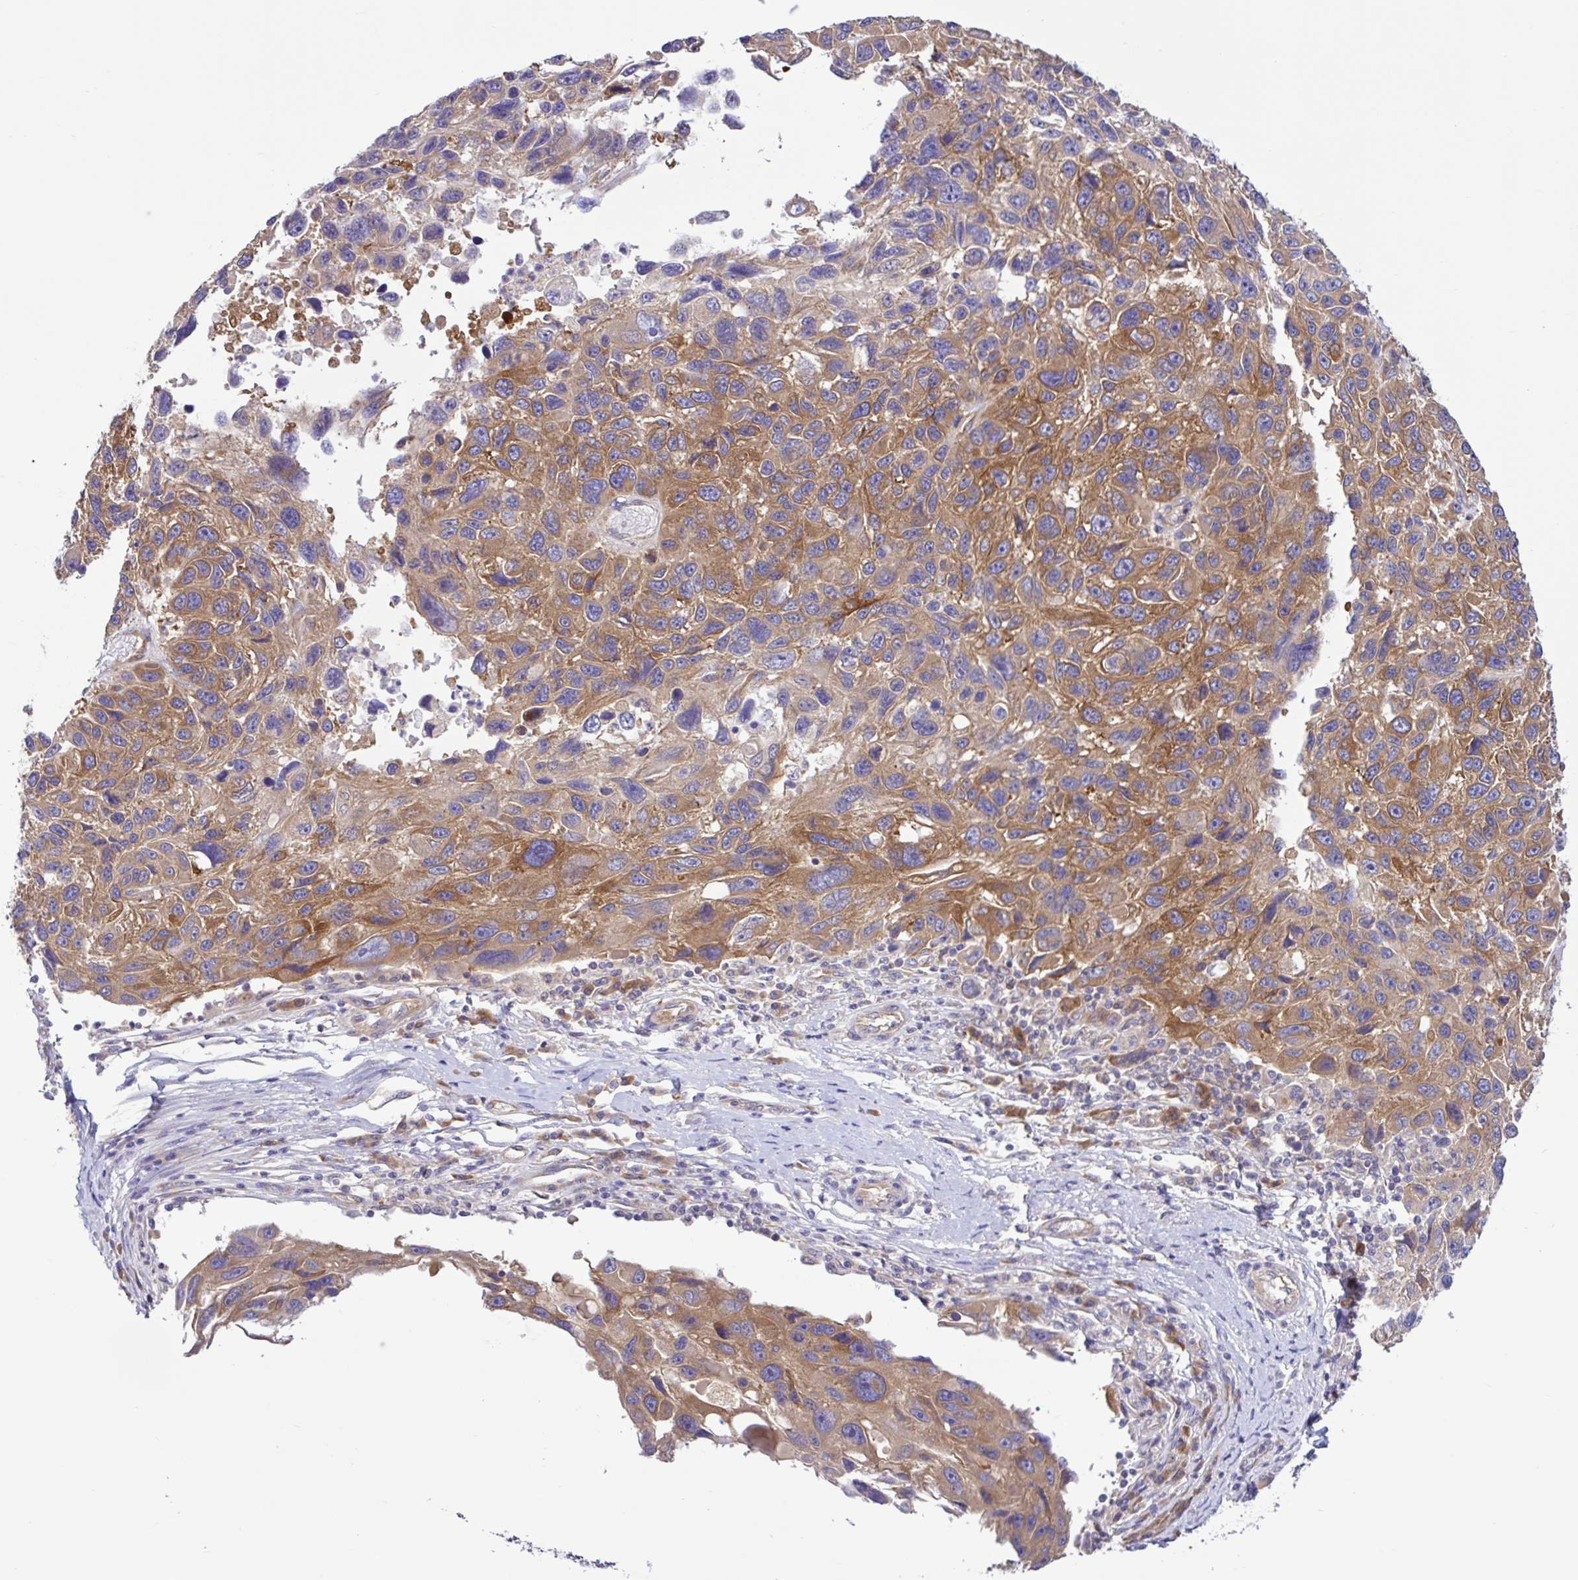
{"staining": {"intensity": "moderate", "quantity": ">75%", "location": "cytoplasmic/membranous"}, "tissue": "melanoma", "cell_type": "Tumor cells", "image_type": "cancer", "snomed": [{"axis": "morphology", "description": "Malignant melanoma, NOS"}, {"axis": "topography", "description": "Skin"}], "caption": "Malignant melanoma stained with a brown dye exhibits moderate cytoplasmic/membranous positive positivity in approximately >75% of tumor cells.", "gene": "LARS1", "patient": {"sex": "male", "age": 53}}